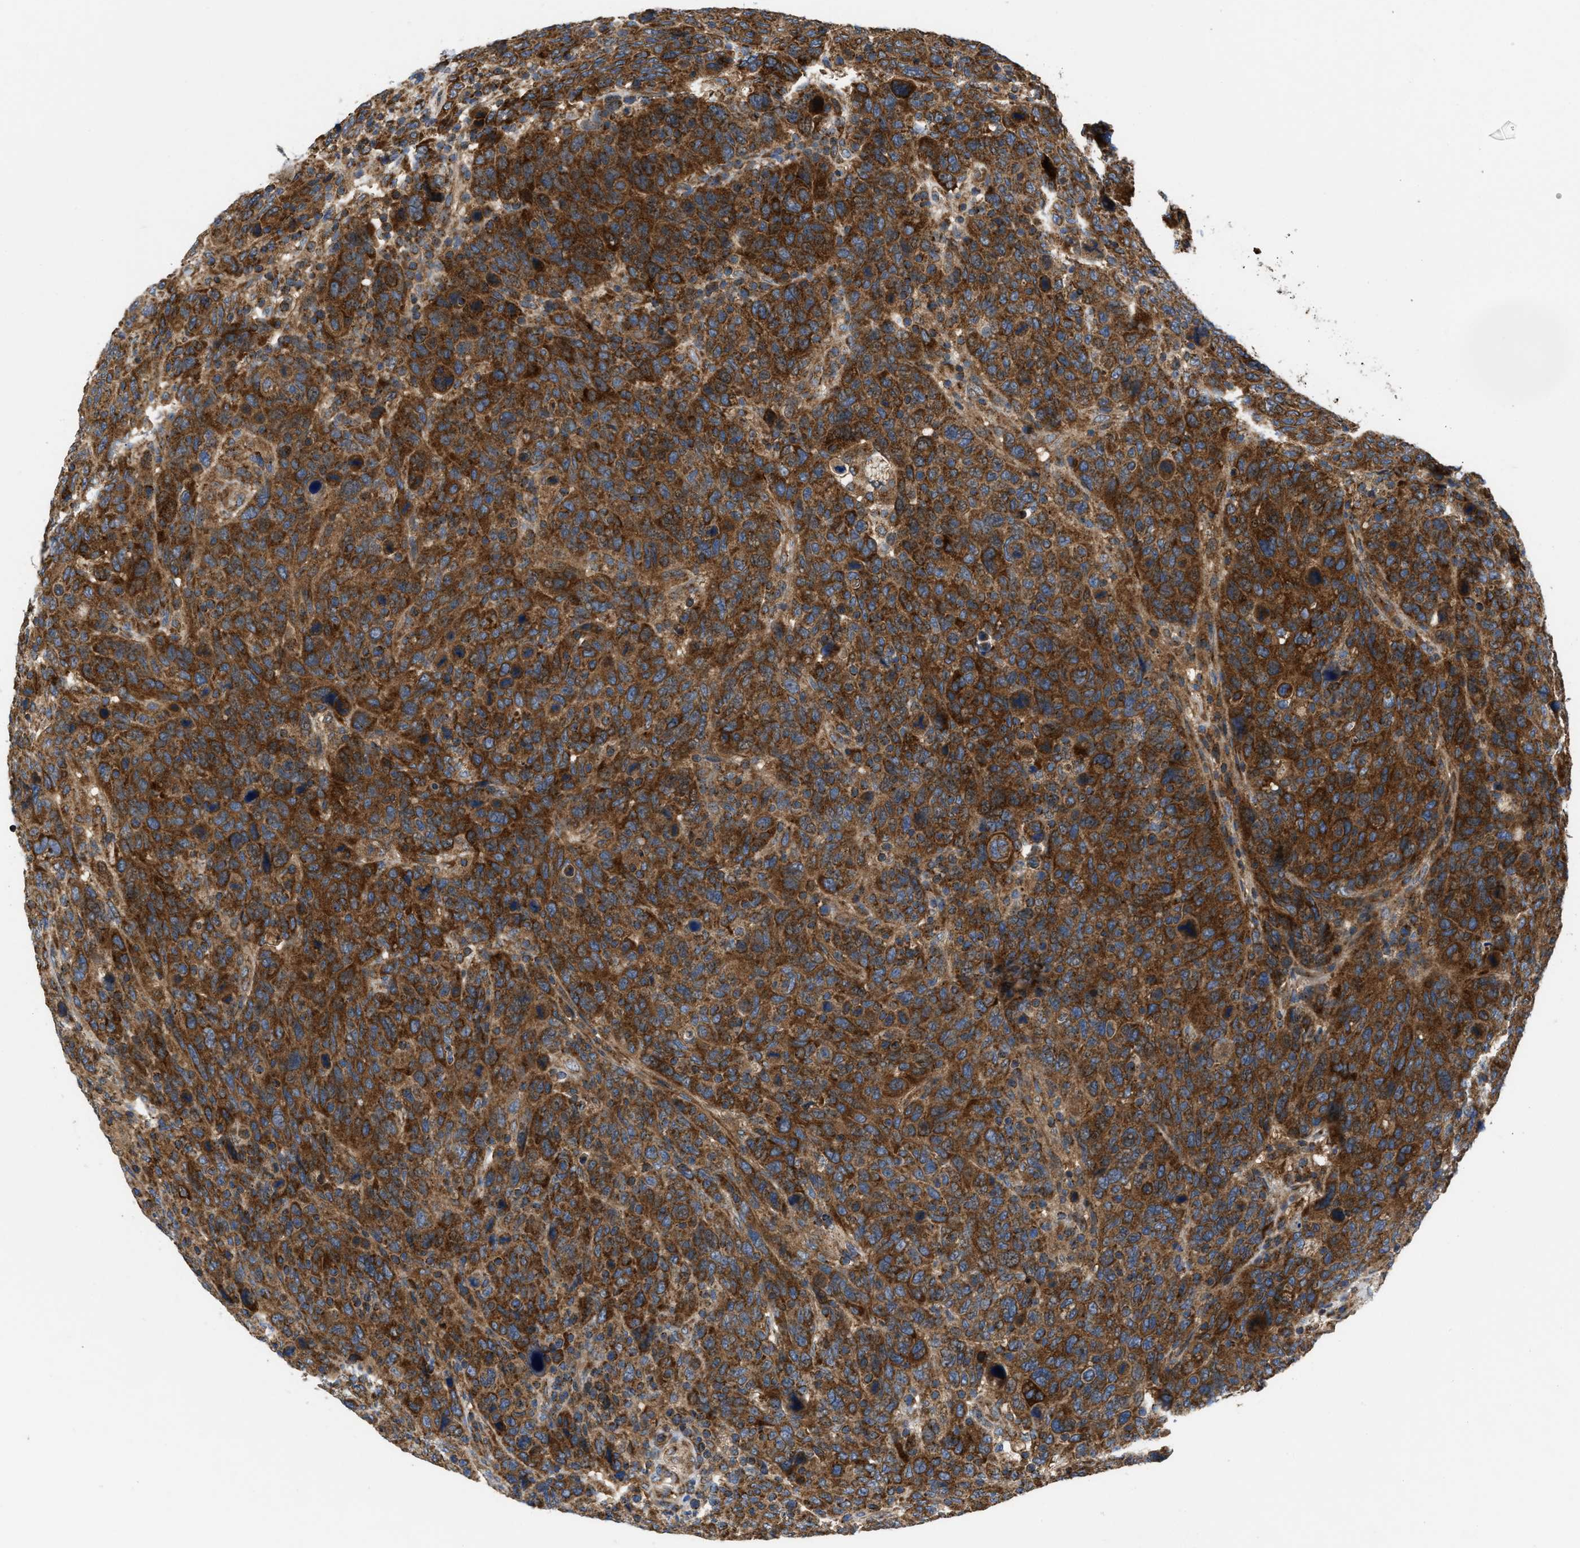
{"staining": {"intensity": "strong", "quantity": ">75%", "location": "cytoplasmic/membranous"}, "tissue": "breast cancer", "cell_type": "Tumor cells", "image_type": "cancer", "snomed": [{"axis": "morphology", "description": "Duct carcinoma"}, {"axis": "topography", "description": "Breast"}], "caption": "Immunohistochemistry (IHC) of breast cancer (infiltrating ductal carcinoma) exhibits high levels of strong cytoplasmic/membranous positivity in about >75% of tumor cells. Using DAB (brown) and hematoxylin (blue) stains, captured at high magnification using brightfield microscopy.", "gene": "OPTN", "patient": {"sex": "female", "age": 37}}